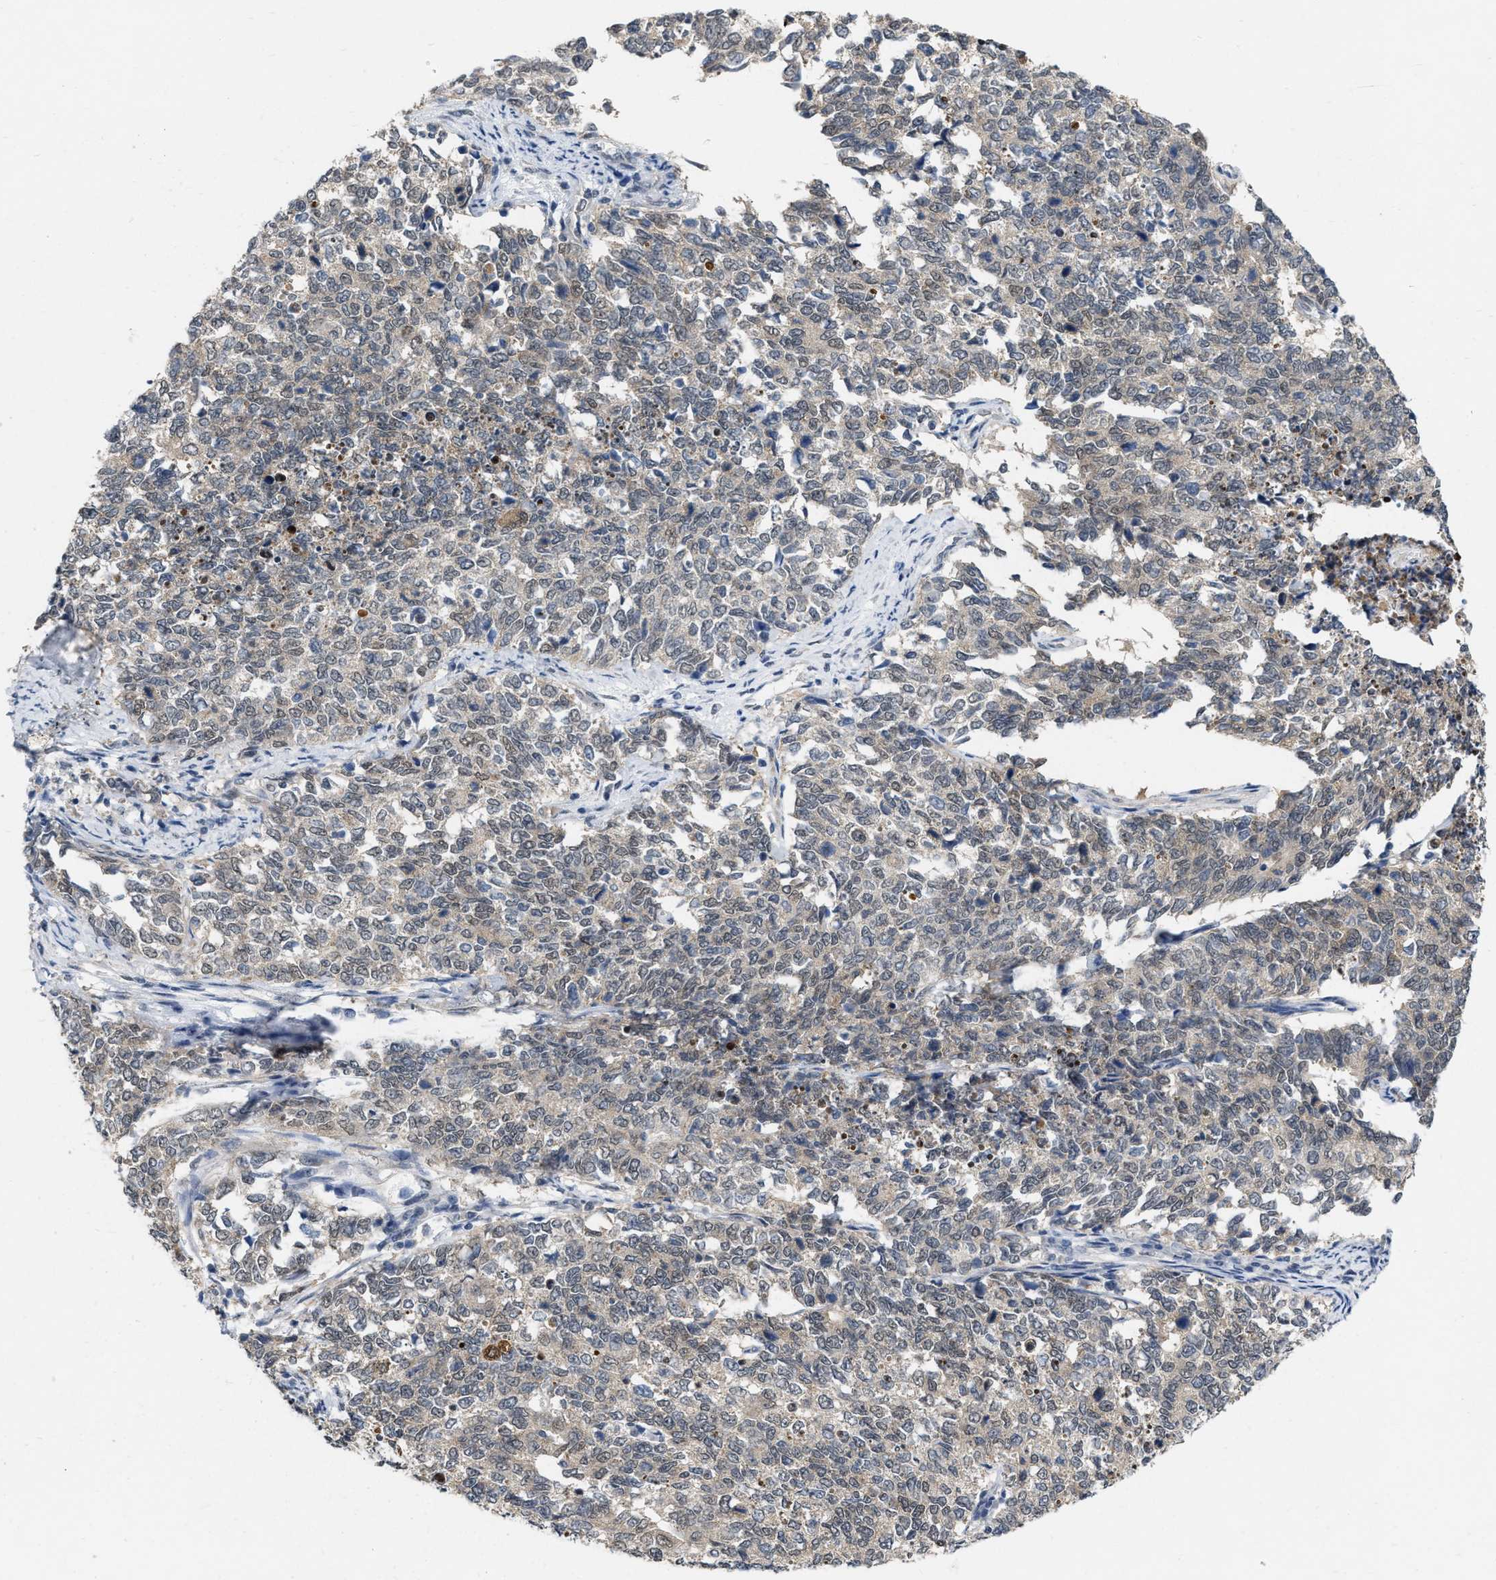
{"staining": {"intensity": "weak", "quantity": ">75%", "location": "cytoplasmic/membranous"}, "tissue": "cervical cancer", "cell_type": "Tumor cells", "image_type": "cancer", "snomed": [{"axis": "morphology", "description": "Squamous cell carcinoma, NOS"}, {"axis": "topography", "description": "Cervix"}], "caption": "Protein staining of cervical squamous cell carcinoma tissue demonstrates weak cytoplasmic/membranous expression in approximately >75% of tumor cells. (Stains: DAB in brown, nuclei in blue, Microscopy: brightfield microscopy at high magnification).", "gene": "RUVBL1", "patient": {"sex": "female", "age": 63}}